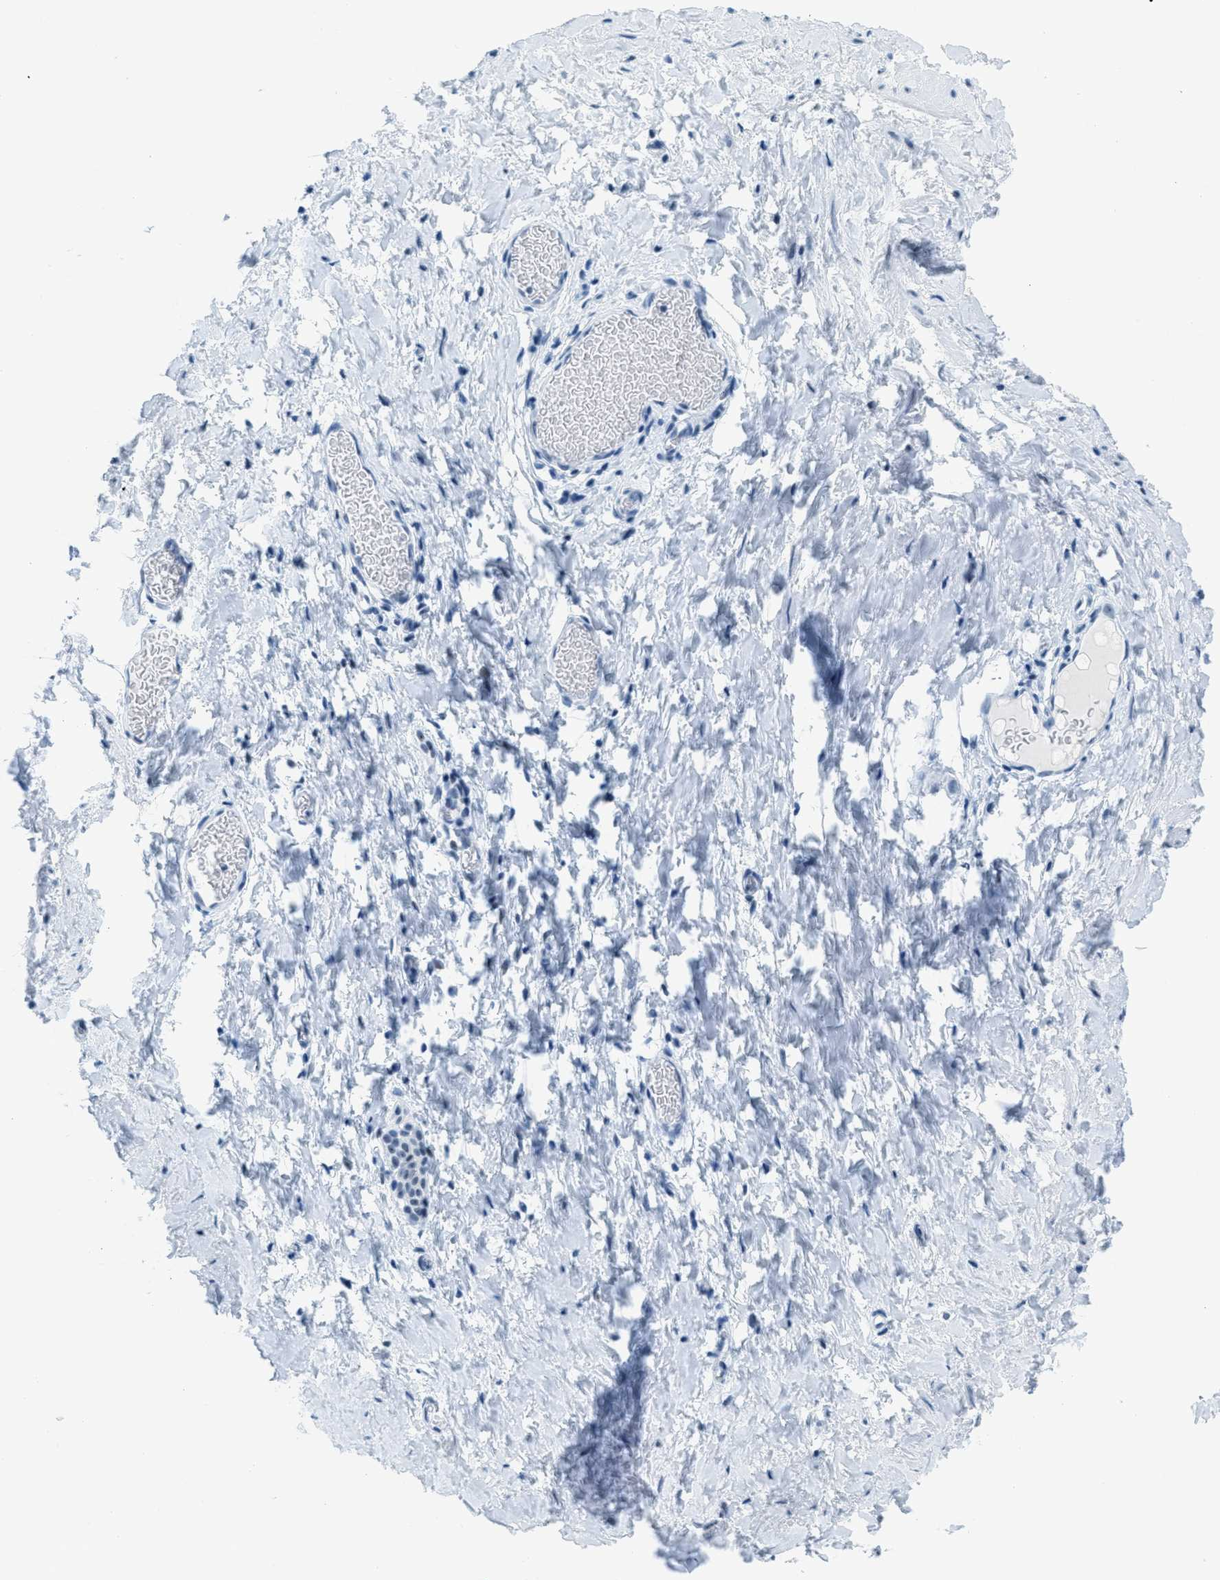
{"staining": {"intensity": "negative", "quantity": "none", "location": "none"}, "tissue": "smooth muscle", "cell_type": "Smooth muscle cells", "image_type": "normal", "snomed": [{"axis": "morphology", "description": "Normal tissue, NOS"}, {"axis": "topography", "description": "Smooth muscle"}], "caption": "This is an IHC histopathology image of normal human smooth muscle. There is no staining in smooth muscle cells.", "gene": "PLA2G2A", "patient": {"sex": "male", "age": 16}}